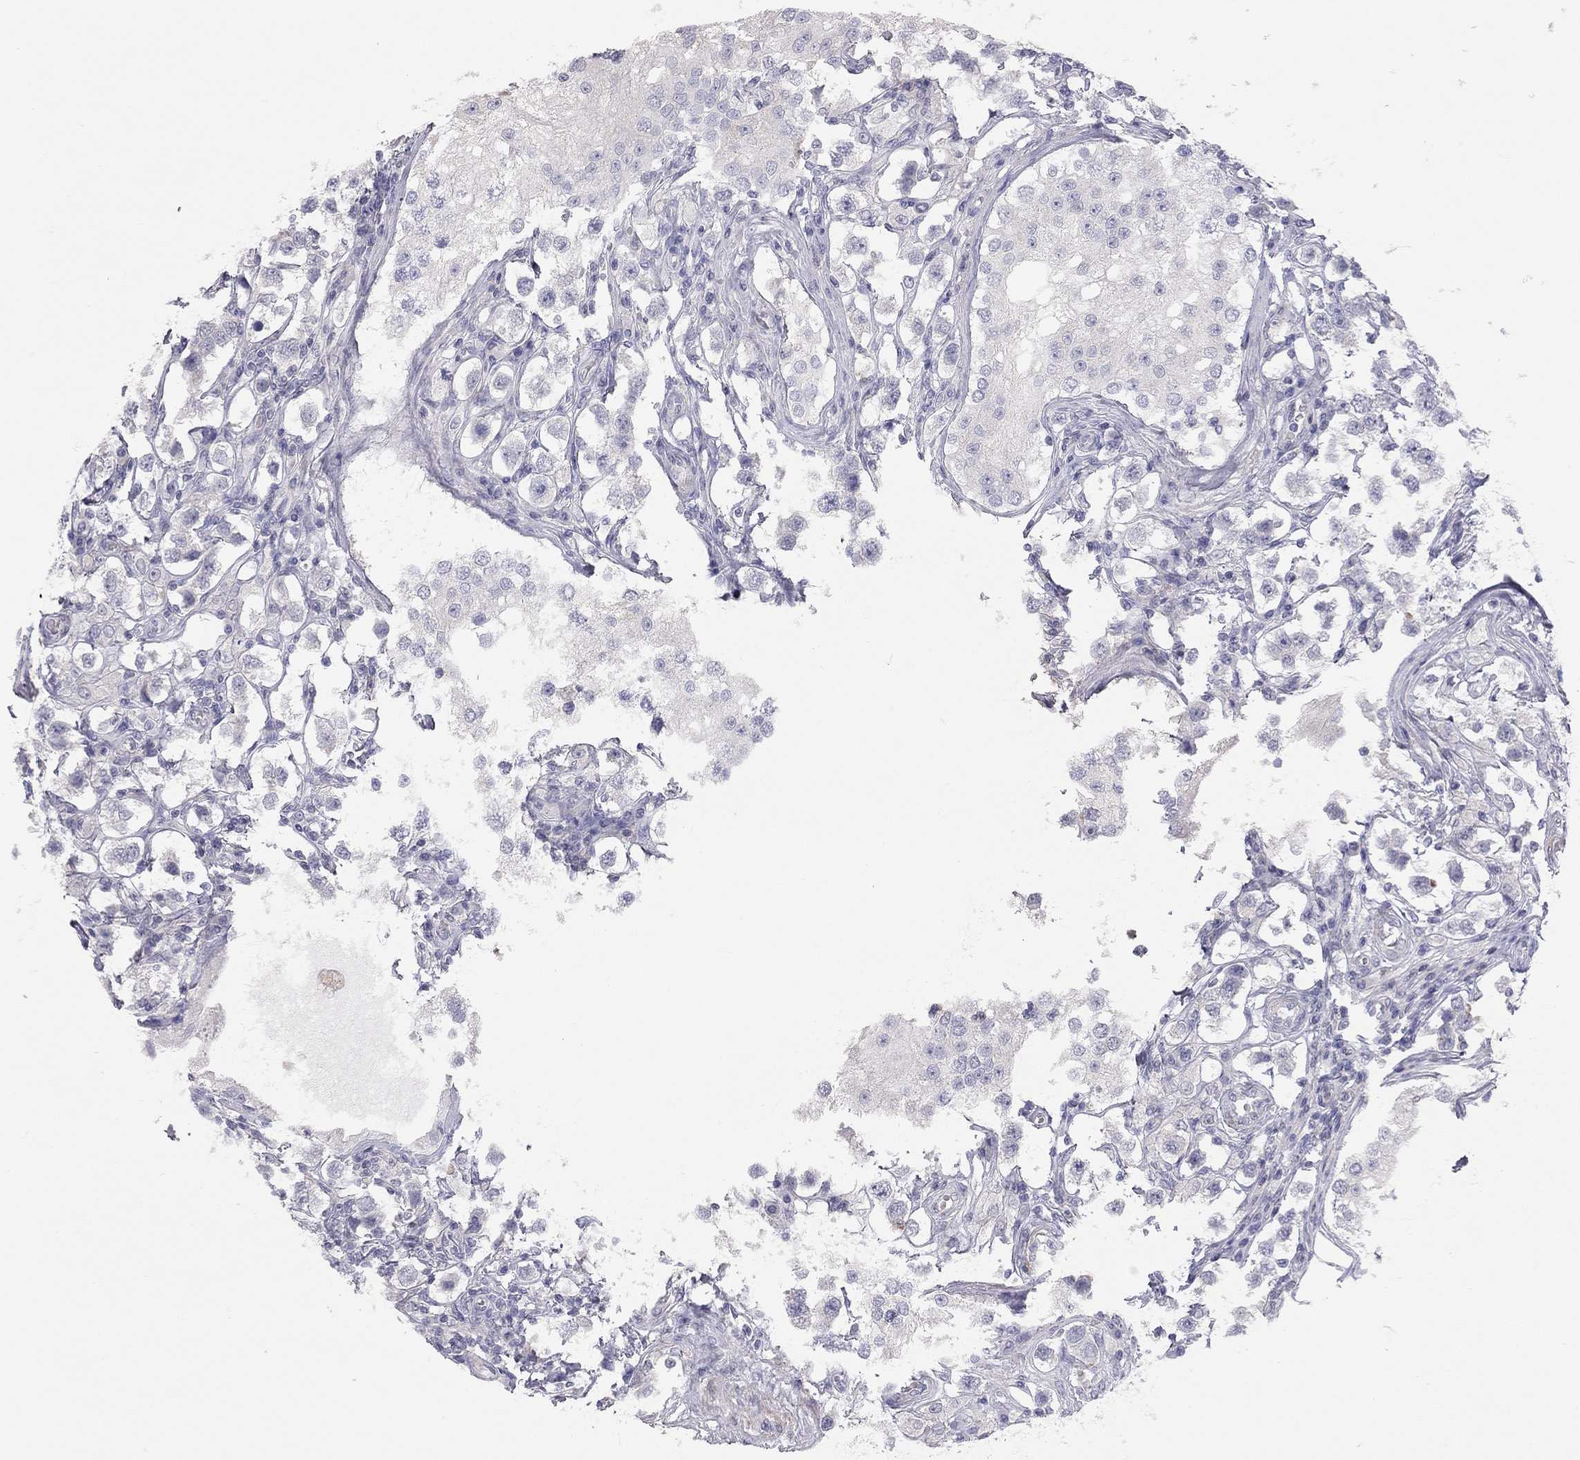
{"staining": {"intensity": "negative", "quantity": "none", "location": "none"}, "tissue": "testis cancer", "cell_type": "Tumor cells", "image_type": "cancer", "snomed": [{"axis": "morphology", "description": "Seminoma, NOS"}, {"axis": "topography", "description": "Testis"}], "caption": "This histopathology image is of testis cancer (seminoma) stained with immunohistochemistry (IHC) to label a protein in brown with the nuclei are counter-stained blue. There is no expression in tumor cells.", "gene": "ADCYAP1", "patient": {"sex": "male", "age": 37}}